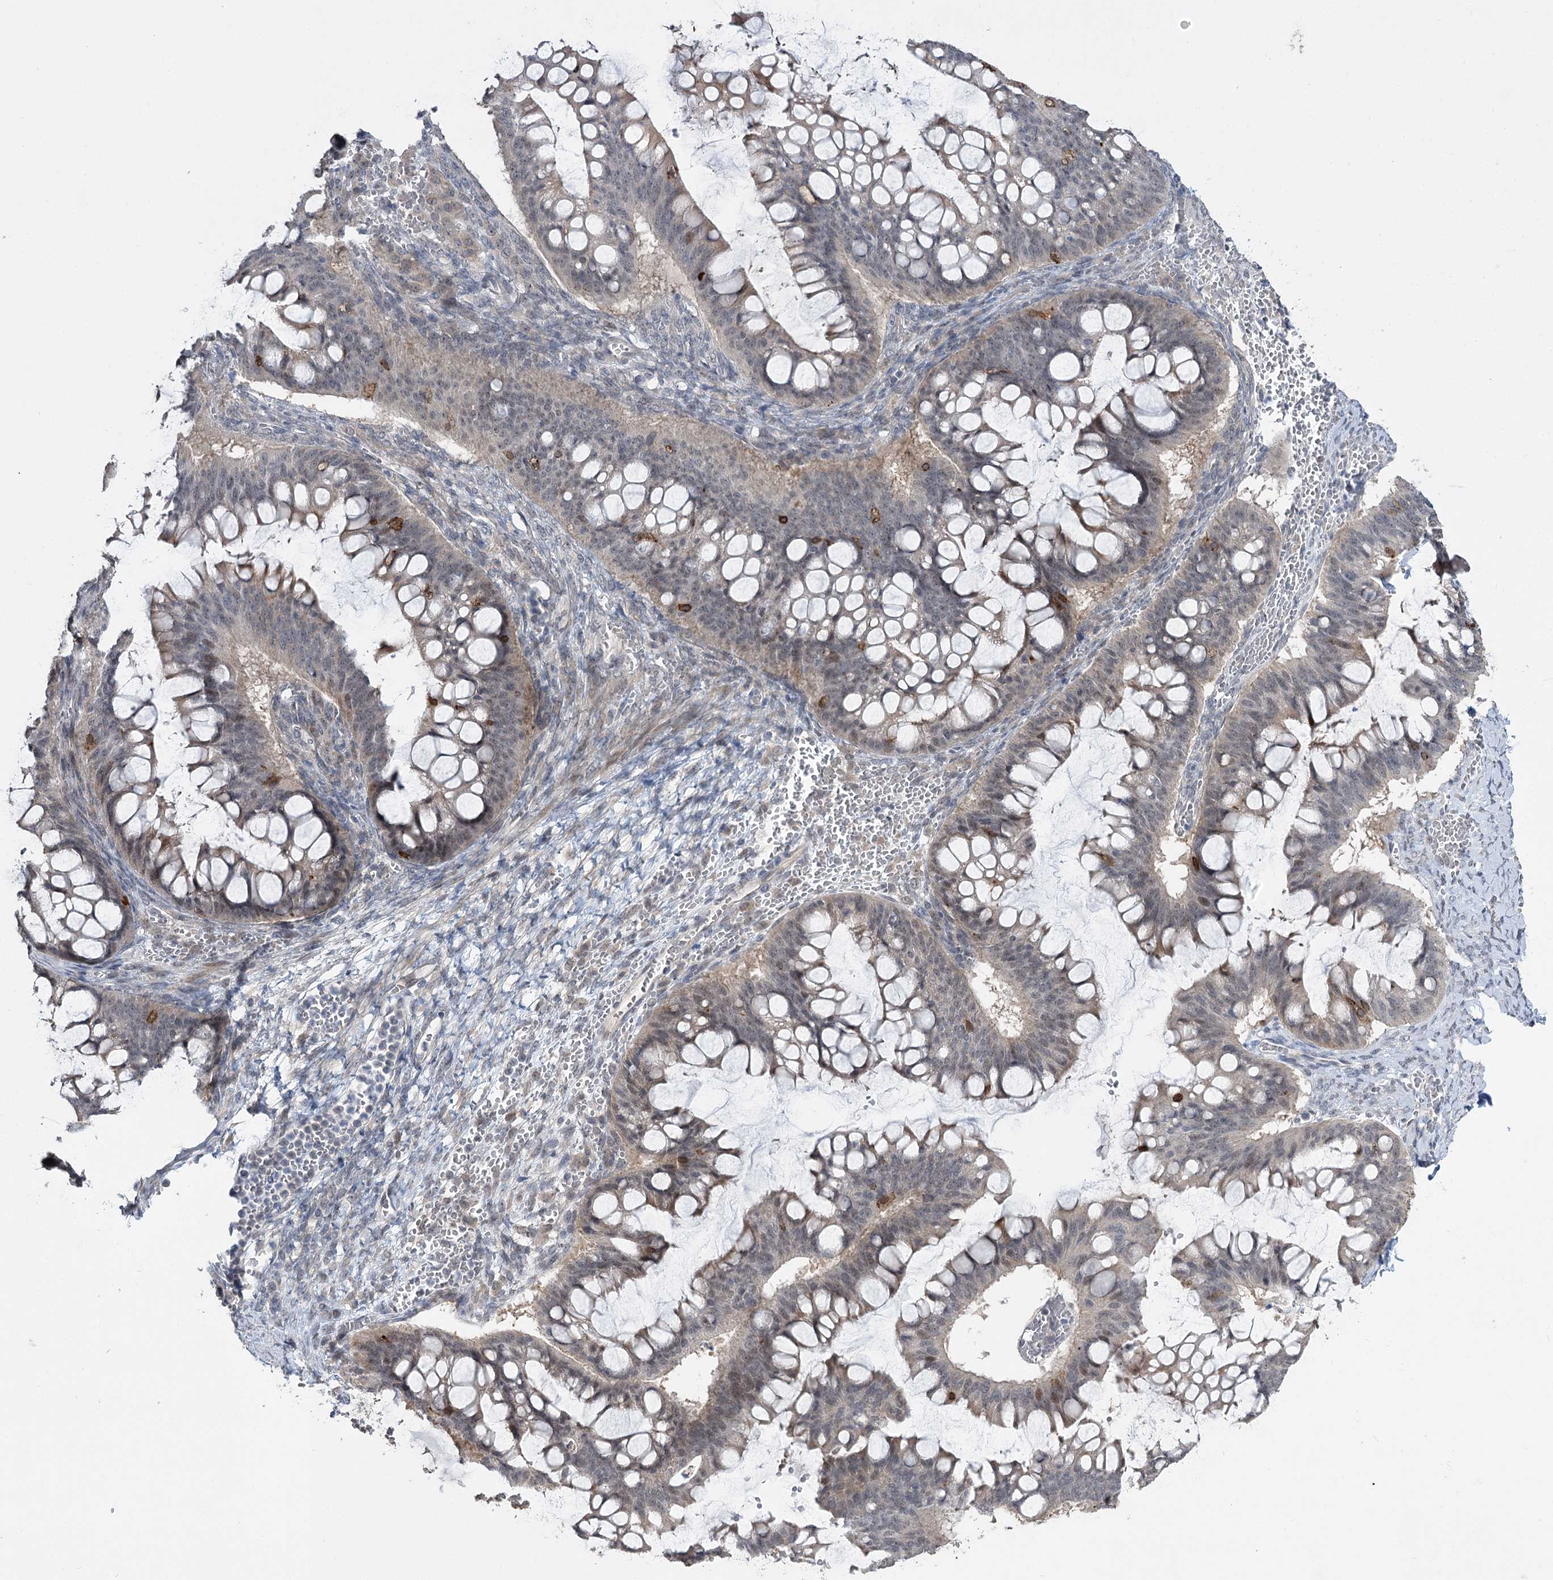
{"staining": {"intensity": "moderate", "quantity": "<25%", "location": "cytoplasmic/membranous"}, "tissue": "ovarian cancer", "cell_type": "Tumor cells", "image_type": "cancer", "snomed": [{"axis": "morphology", "description": "Cystadenocarcinoma, mucinous, NOS"}, {"axis": "topography", "description": "Ovary"}], "caption": "Protein expression analysis of ovarian mucinous cystadenocarcinoma displays moderate cytoplasmic/membranous positivity in approximately <25% of tumor cells. Nuclei are stained in blue.", "gene": "PHYHIPL", "patient": {"sex": "female", "age": 73}}